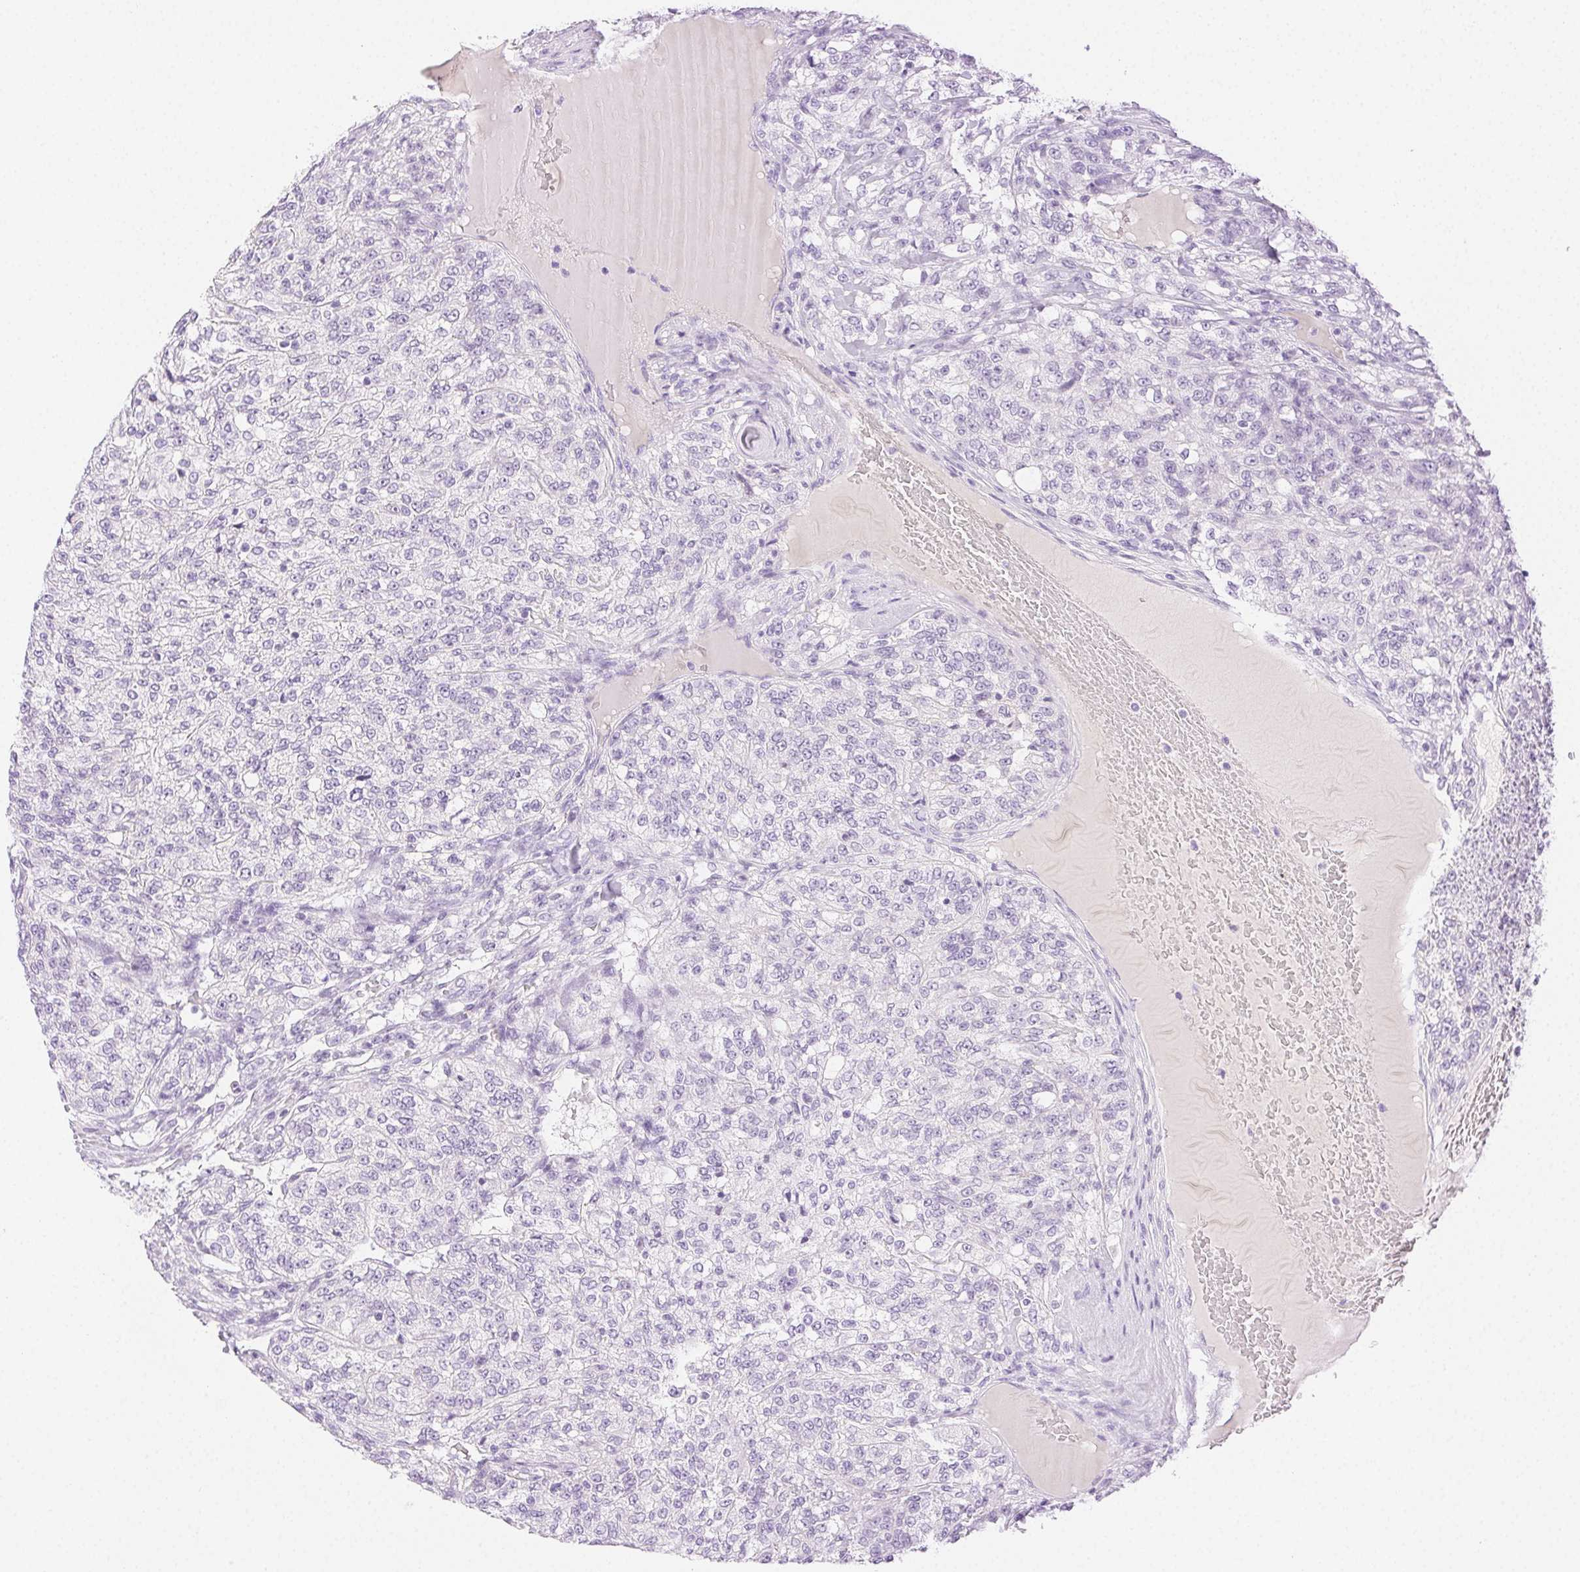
{"staining": {"intensity": "negative", "quantity": "none", "location": "none"}, "tissue": "renal cancer", "cell_type": "Tumor cells", "image_type": "cancer", "snomed": [{"axis": "morphology", "description": "Adenocarcinoma, NOS"}, {"axis": "topography", "description": "Kidney"}], "caption": "Protein analysis of renal cancer demonstrates no significant positivity in tumor cells.", "gene": "SPACA4", "patient": {"sex": "female", "age": 63}}